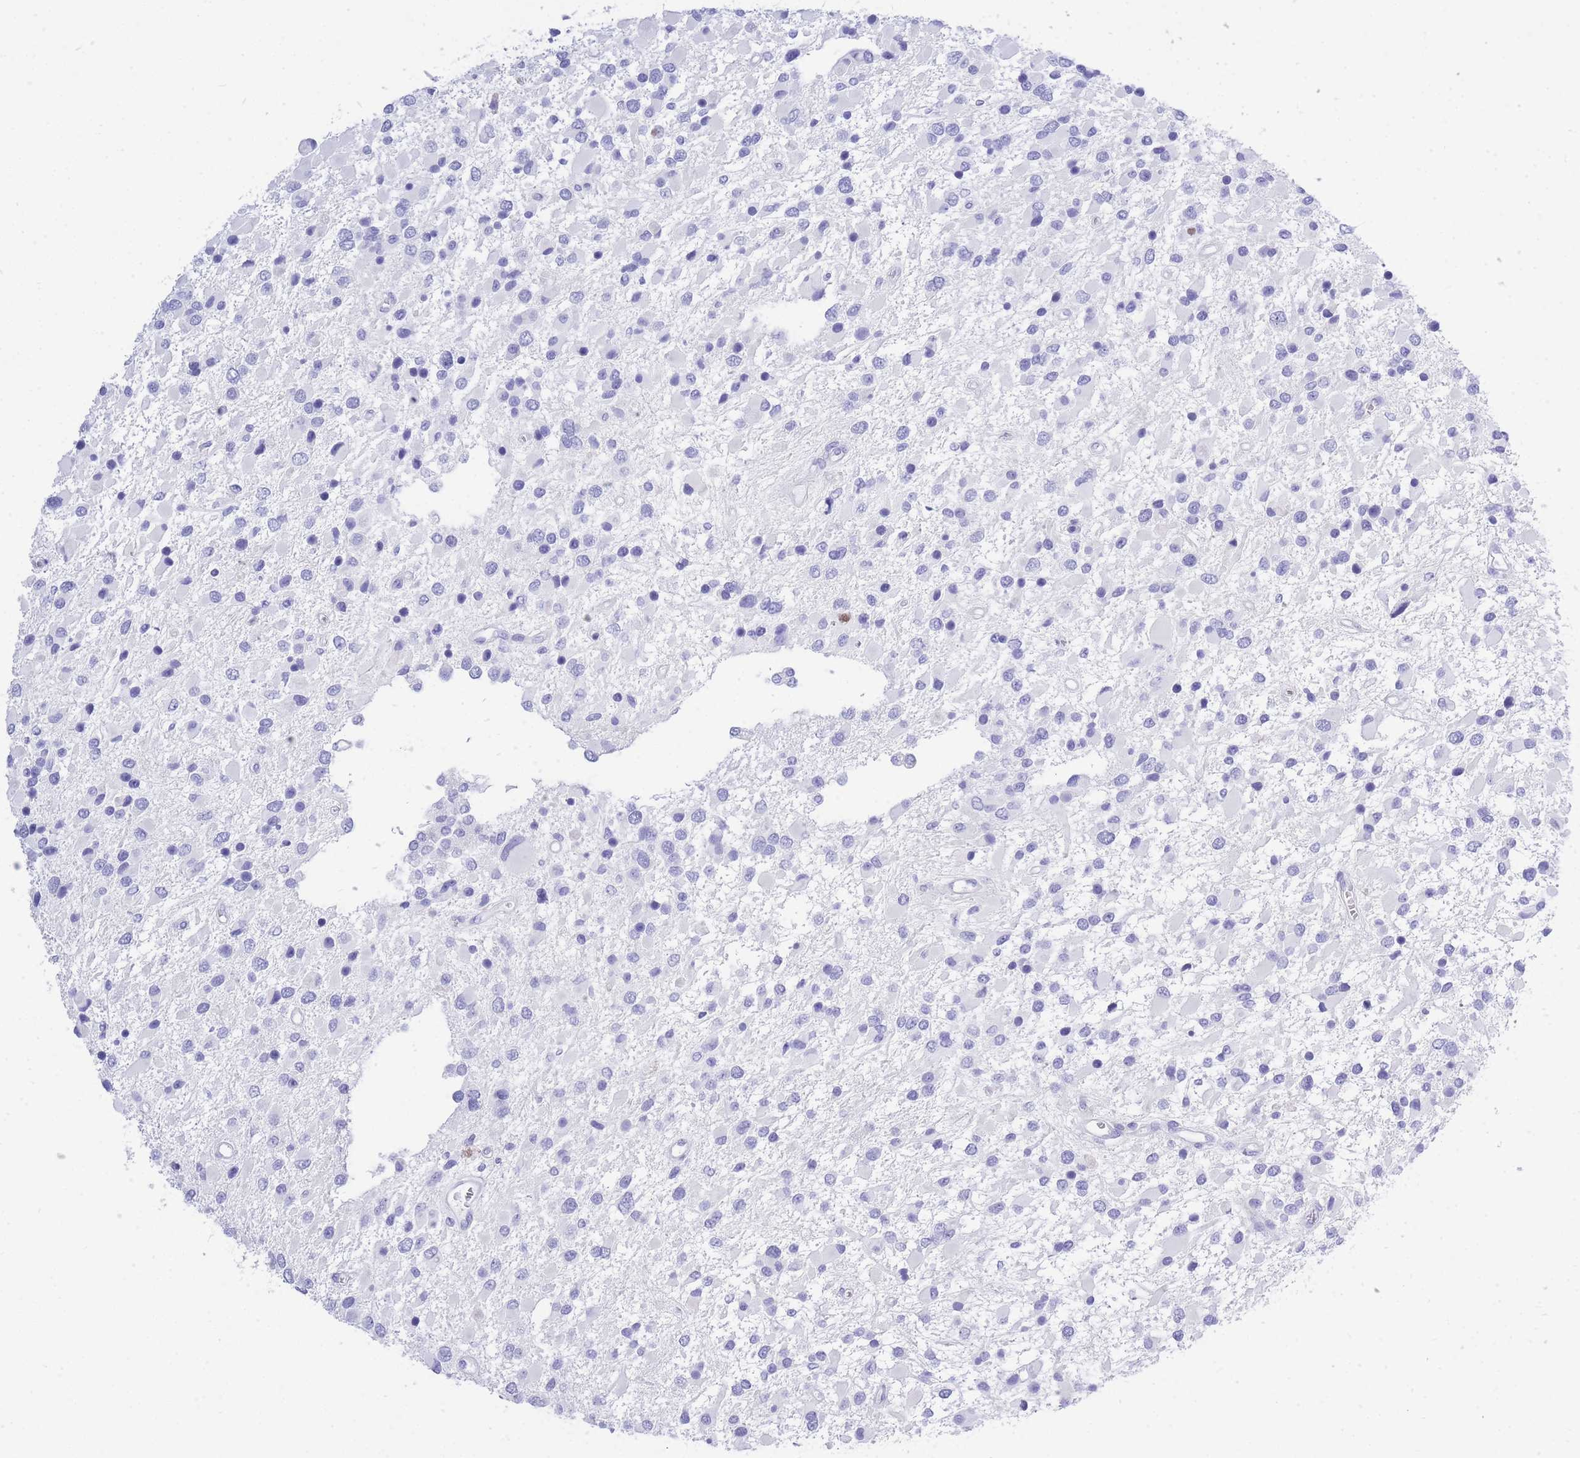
{"staining": {"intensity": "negative", "quantity": "none", "location": "none"}, "tissue": "glioma", "cell_type": "Tumor cells", "image_type": "cancer", "snomed": [{"axis": "morphology", "description": "Glioma, malignant, High grade"}, {"axis": "topography", "description": "Brain"}], "caption": "There is no significant expression in tumor cells of malignant glioma (high-grade).", "gene": "ZFP62", "patient": {"sex": "male", "age": 53}}